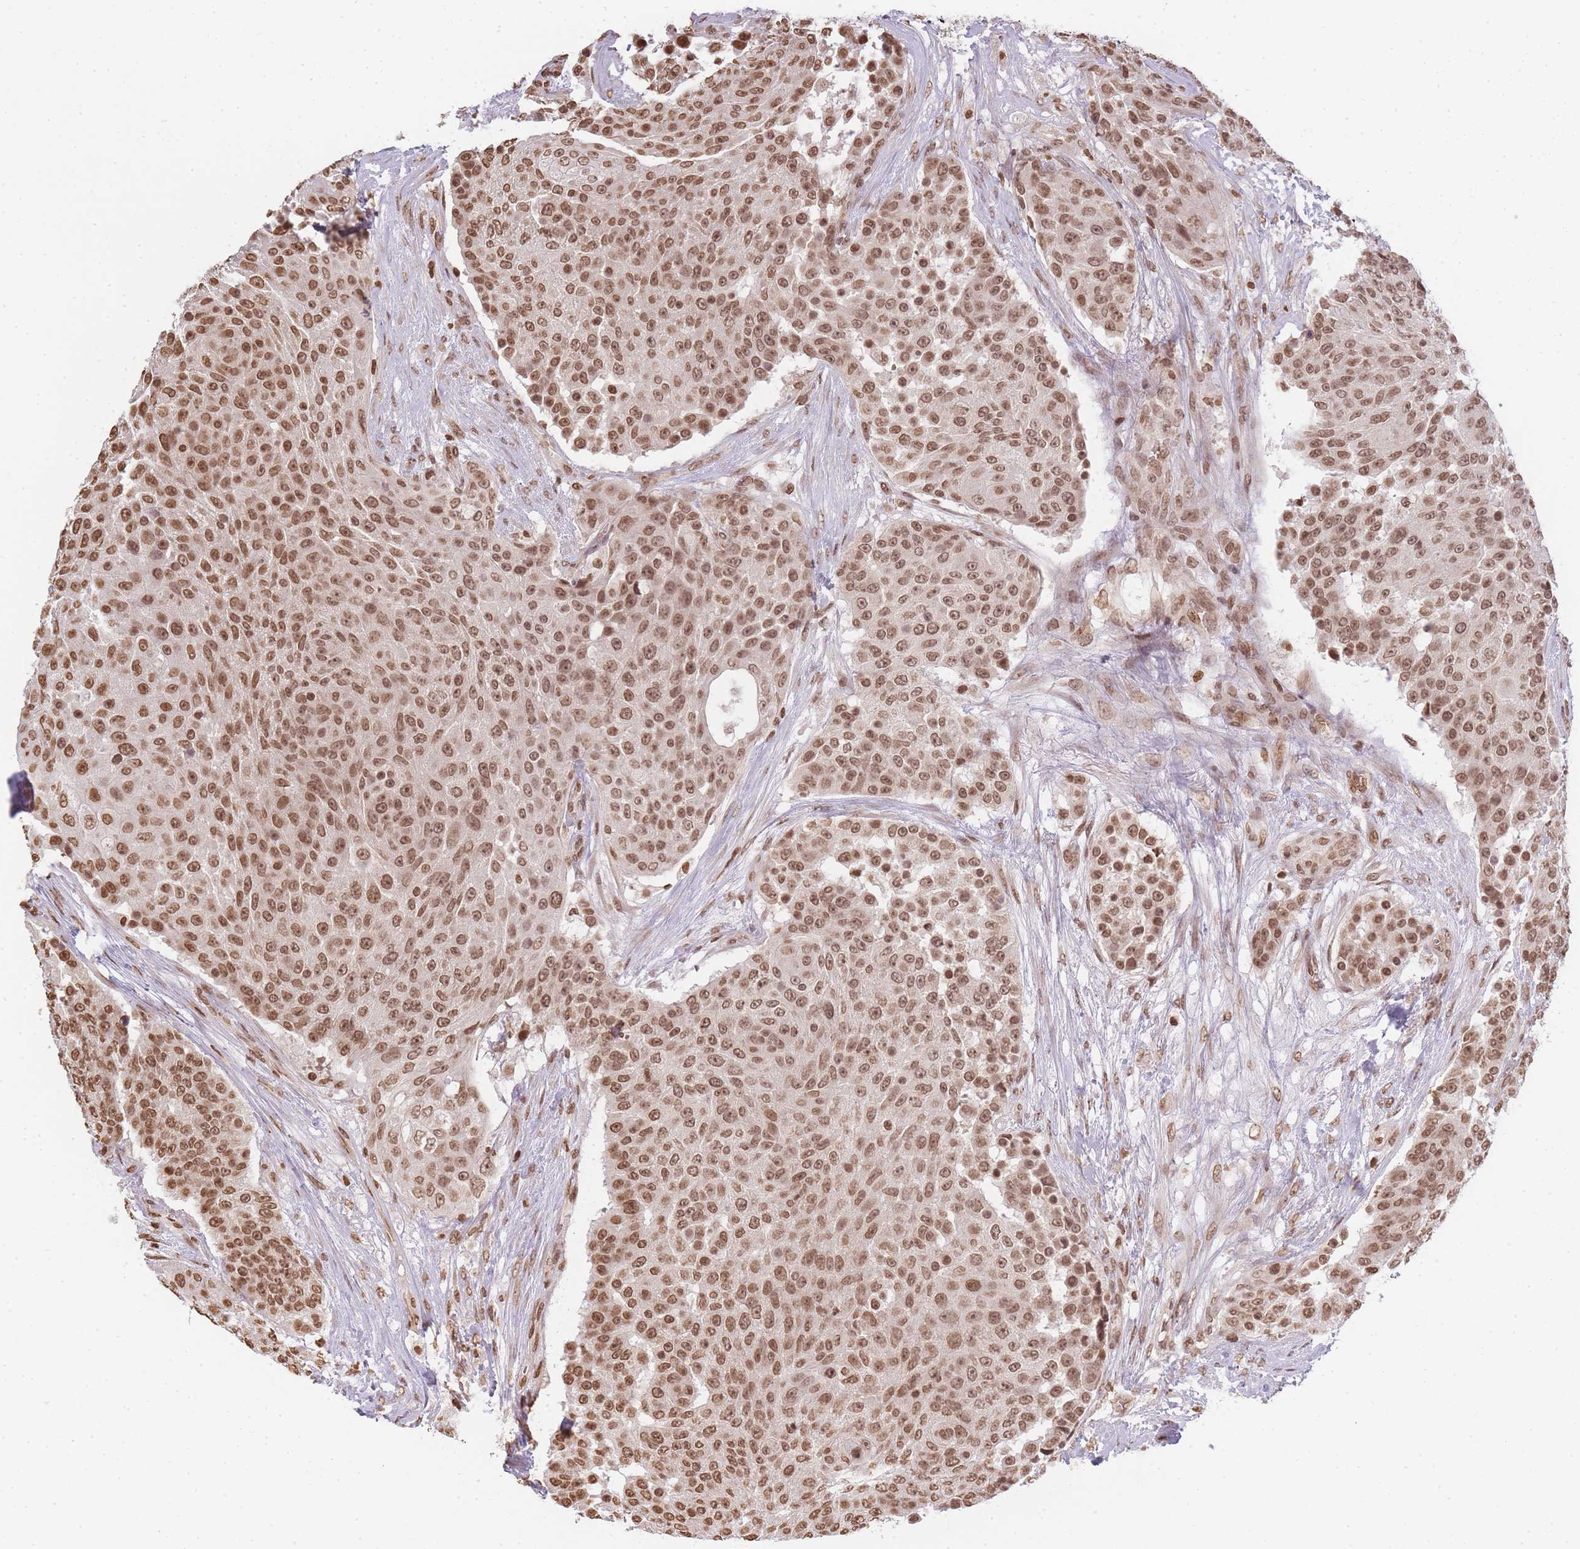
{"staining": {"intensity": "moderate", "quantity": ">75%", "location": "nuclear"}, "tissue": "urothelial cancer", "cell_type": "Tumor cells", "image_type": "cancer", "snomed": [{"axis": "morphology", "description": "Urothelial carcinoma, High grade"}, {"axis": "topography", "description": "Urinary bladder"}], "caption": "High-grade urothelial carcinoma was stained to show a protein in brown. There is medium levels of moderate nuclear positivity in approximately >75% of tumor cells.", "gene": "WWTR1", "patient": {"sex": "female", "age": 63}}